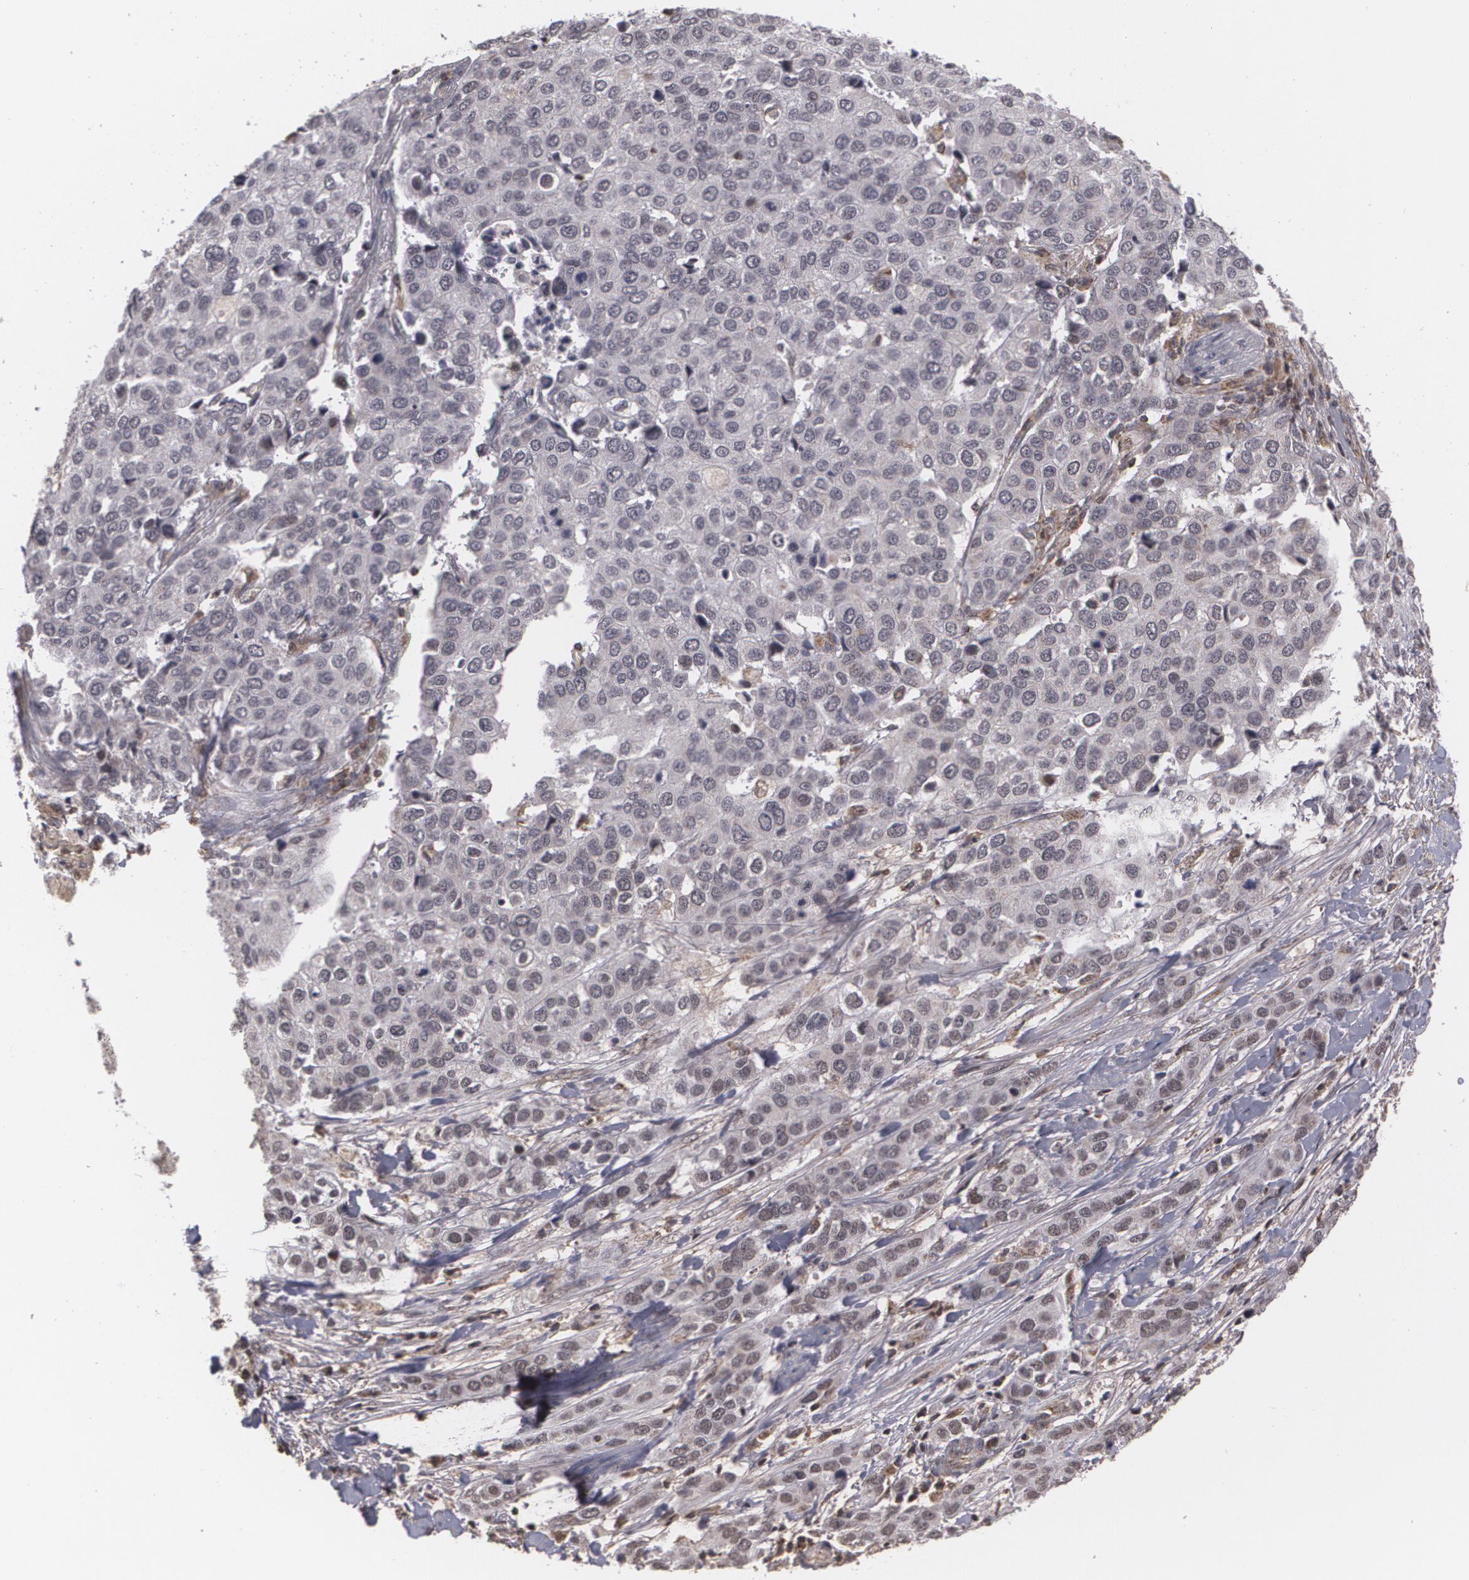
{"staining": {"intensity": "weak", "quantity": ">75%", "location": "nuclear"}, "tissue": "cervical cancer", "cell_type": "Tumor cells", "image_type": "cancer", "snomed": [{"axis": "morphology", "description": "Squamous cell carcinoma, NOS"}, {"axis": "topography", "description": "Cervix"}], "caption": "An image showing weak nuclear positivity in approximately >75% of tumor cells in cervical squamous cell carcinoma, as visualized by brown immunohistochemical staining.", "gene": "MXD1", "patient": {"sex": "female", "age": 54}}